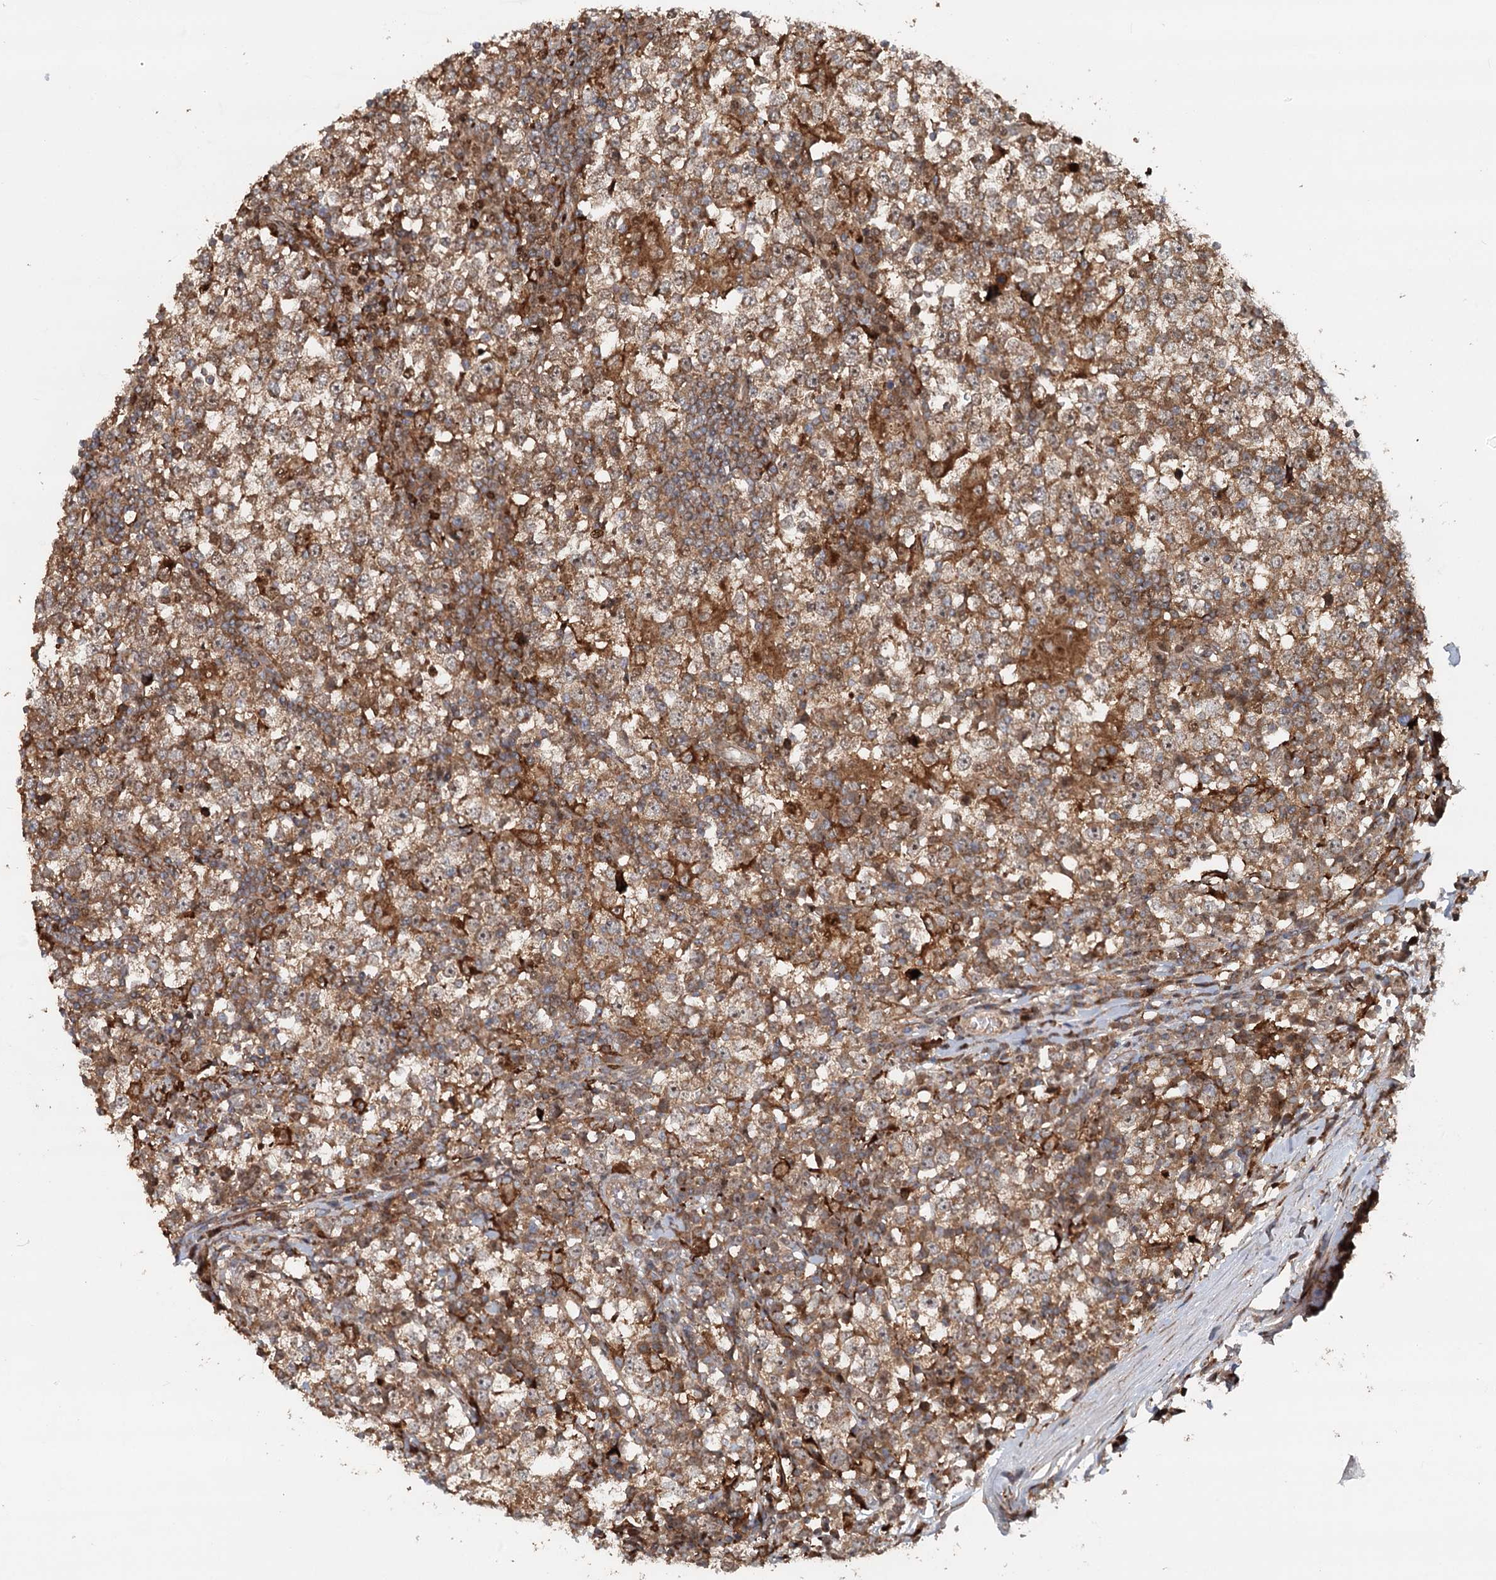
{"staining": {"intensity": "moderate", "quantity": ">75%", "location": "cytoplasmic/membranous"}, "tissue": "testis cancer", "cell_type": "Tumor cells", "image_type": "cancer", "snomed": [{"axis": "morphology", "description": "Seminoma, NOS"}, {"axis": "topography", "description": "Testis"}], "caption": "Protein expression analysis of human seminoma (testis) reveals moderate cytoplasmic/membranous staining in approximately >75% of tumor cells.", "gene": "RNF111", "patient": {"sex": "male", "age": 65}}